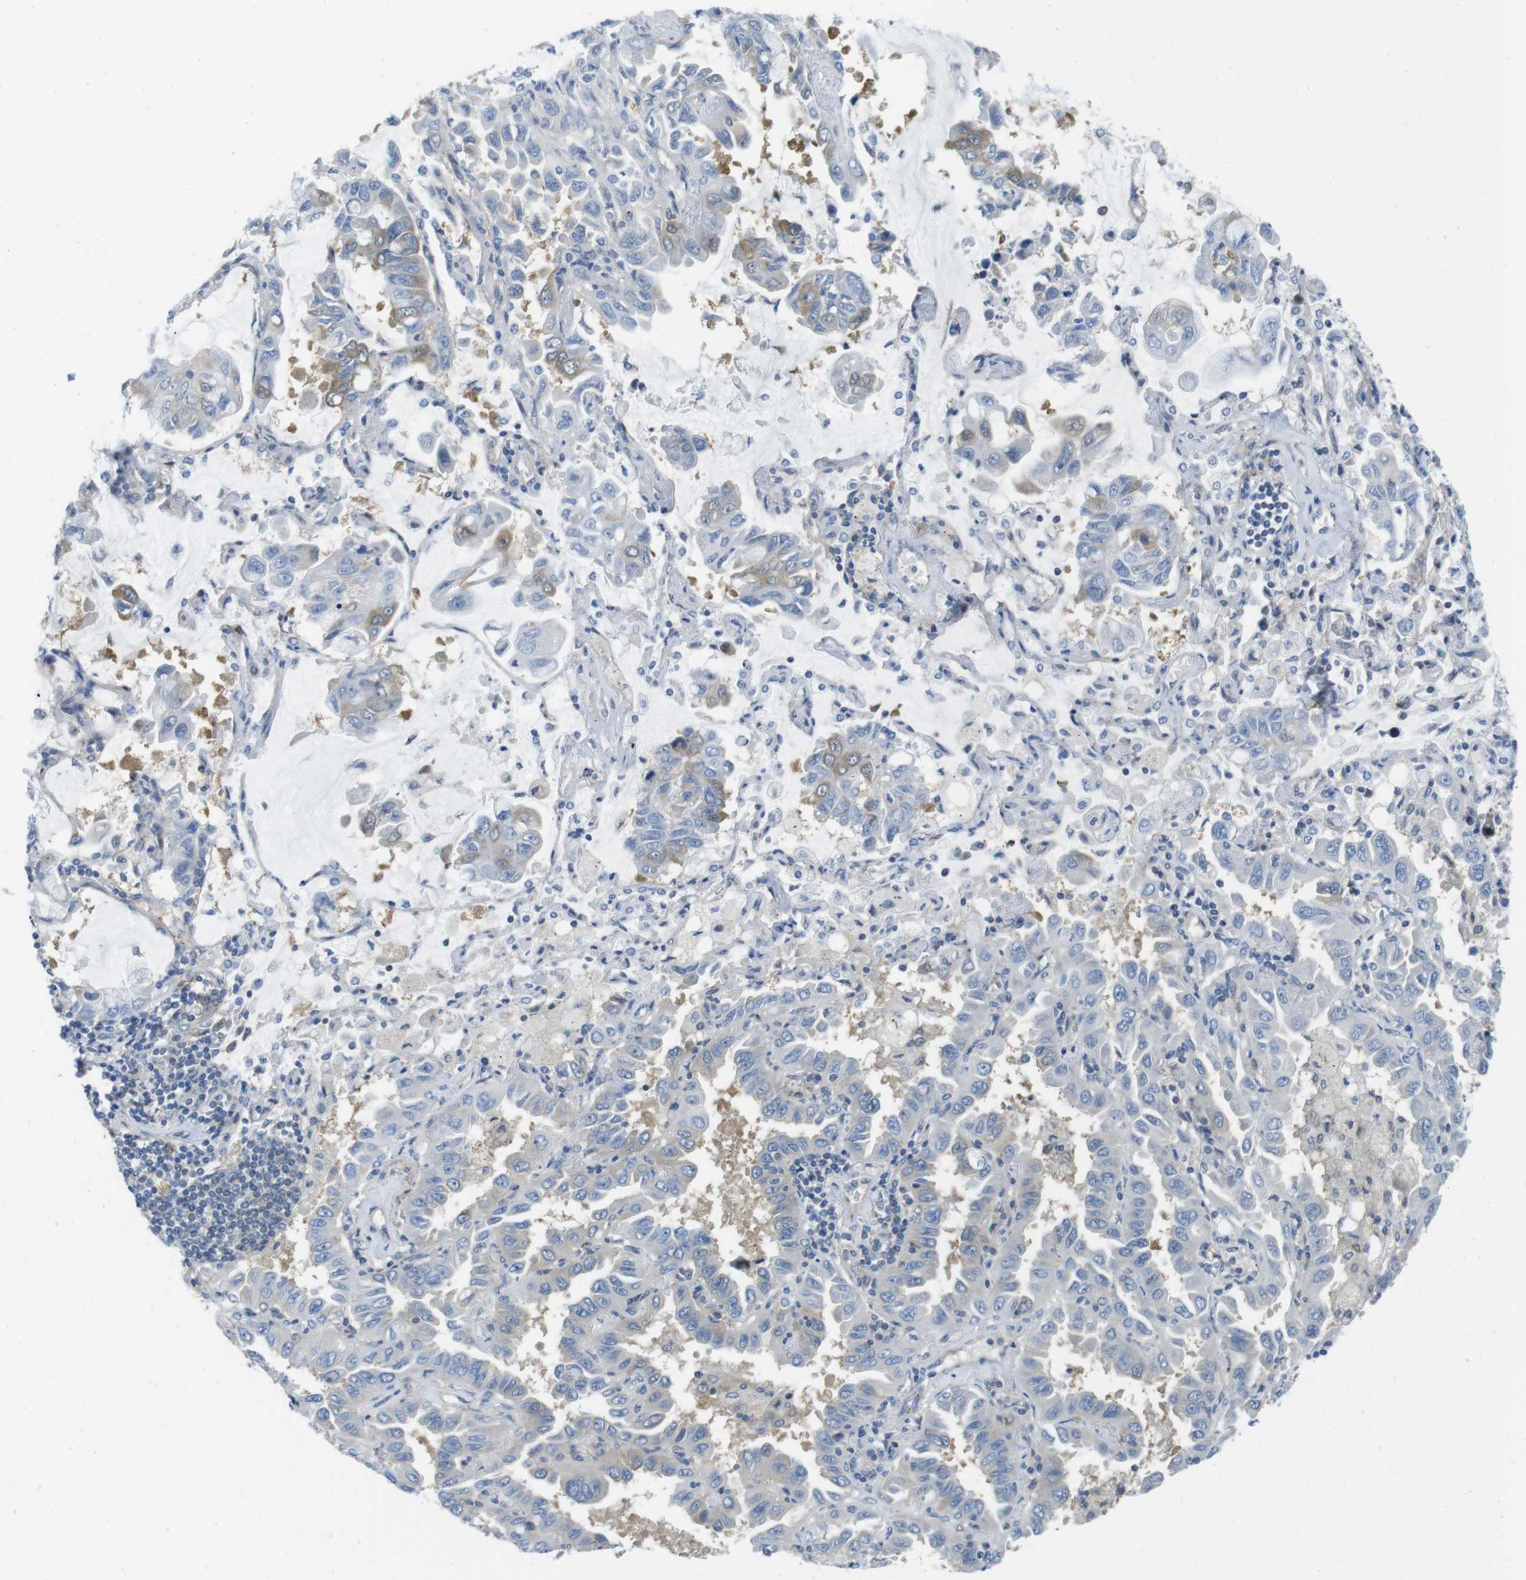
{"staining": {"intensity": "moderate", "quantity": "<25%", "location": "cytoplasmic/membranous"}, "tissue": "lung cancer", "cell_type": "Tumor cells", "image_type": "cancer", "snomed": [{"axis": "morphology", "description": "Adenocarcinoma, NOS"}, {"axis": "topography", "description": "Lung"}], "caption": "Immunohistochemical staining of lung adenocarcinoma exhibits low levels of moderate cytoplasmic/membranous protein staining in about <25% of tumor cells.", "gene": "CASP2", "patient": {"sex": "male", "age": 64}}